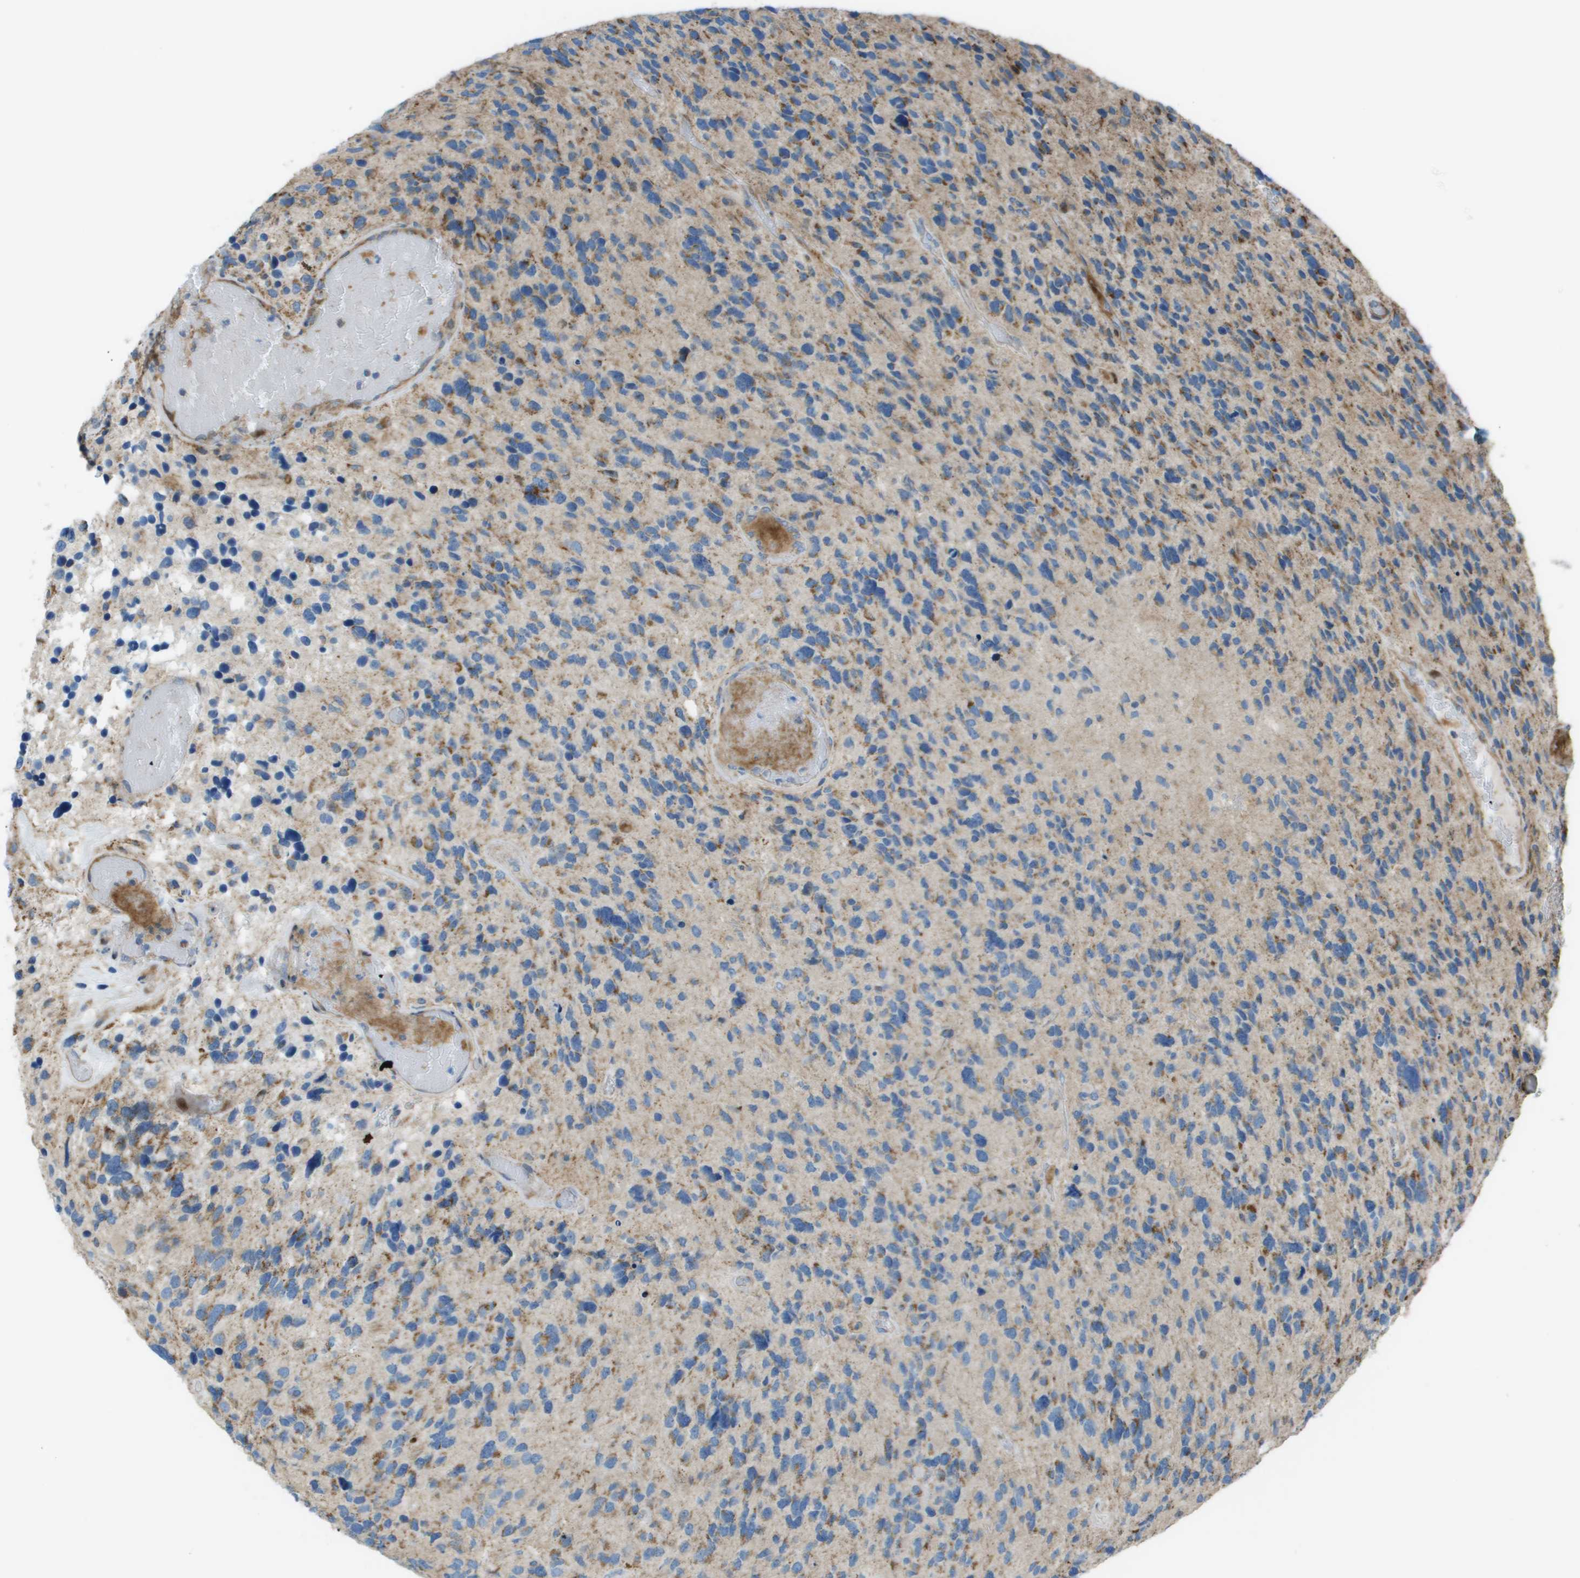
{"staining": {"intensity": "weak", "quantity": ">75%", "location": "cytoplasmic/membranous"}, "tissue": "glioma", "cell_type": "Tumor cells", "image_type": "cancer", "snomed": [{"axis": "morphology", "description": "Glioma, malignant, High grade"}, {"axis": "topography", "description": "Brain"}], "caption": "A brown stain labels weak cytoplasmic/membranous positivity of a protein in high-grade glioma (malignant) tumor cells.", "gene": "MGAT3", "patient": {"sex": "female", "age": 58}}